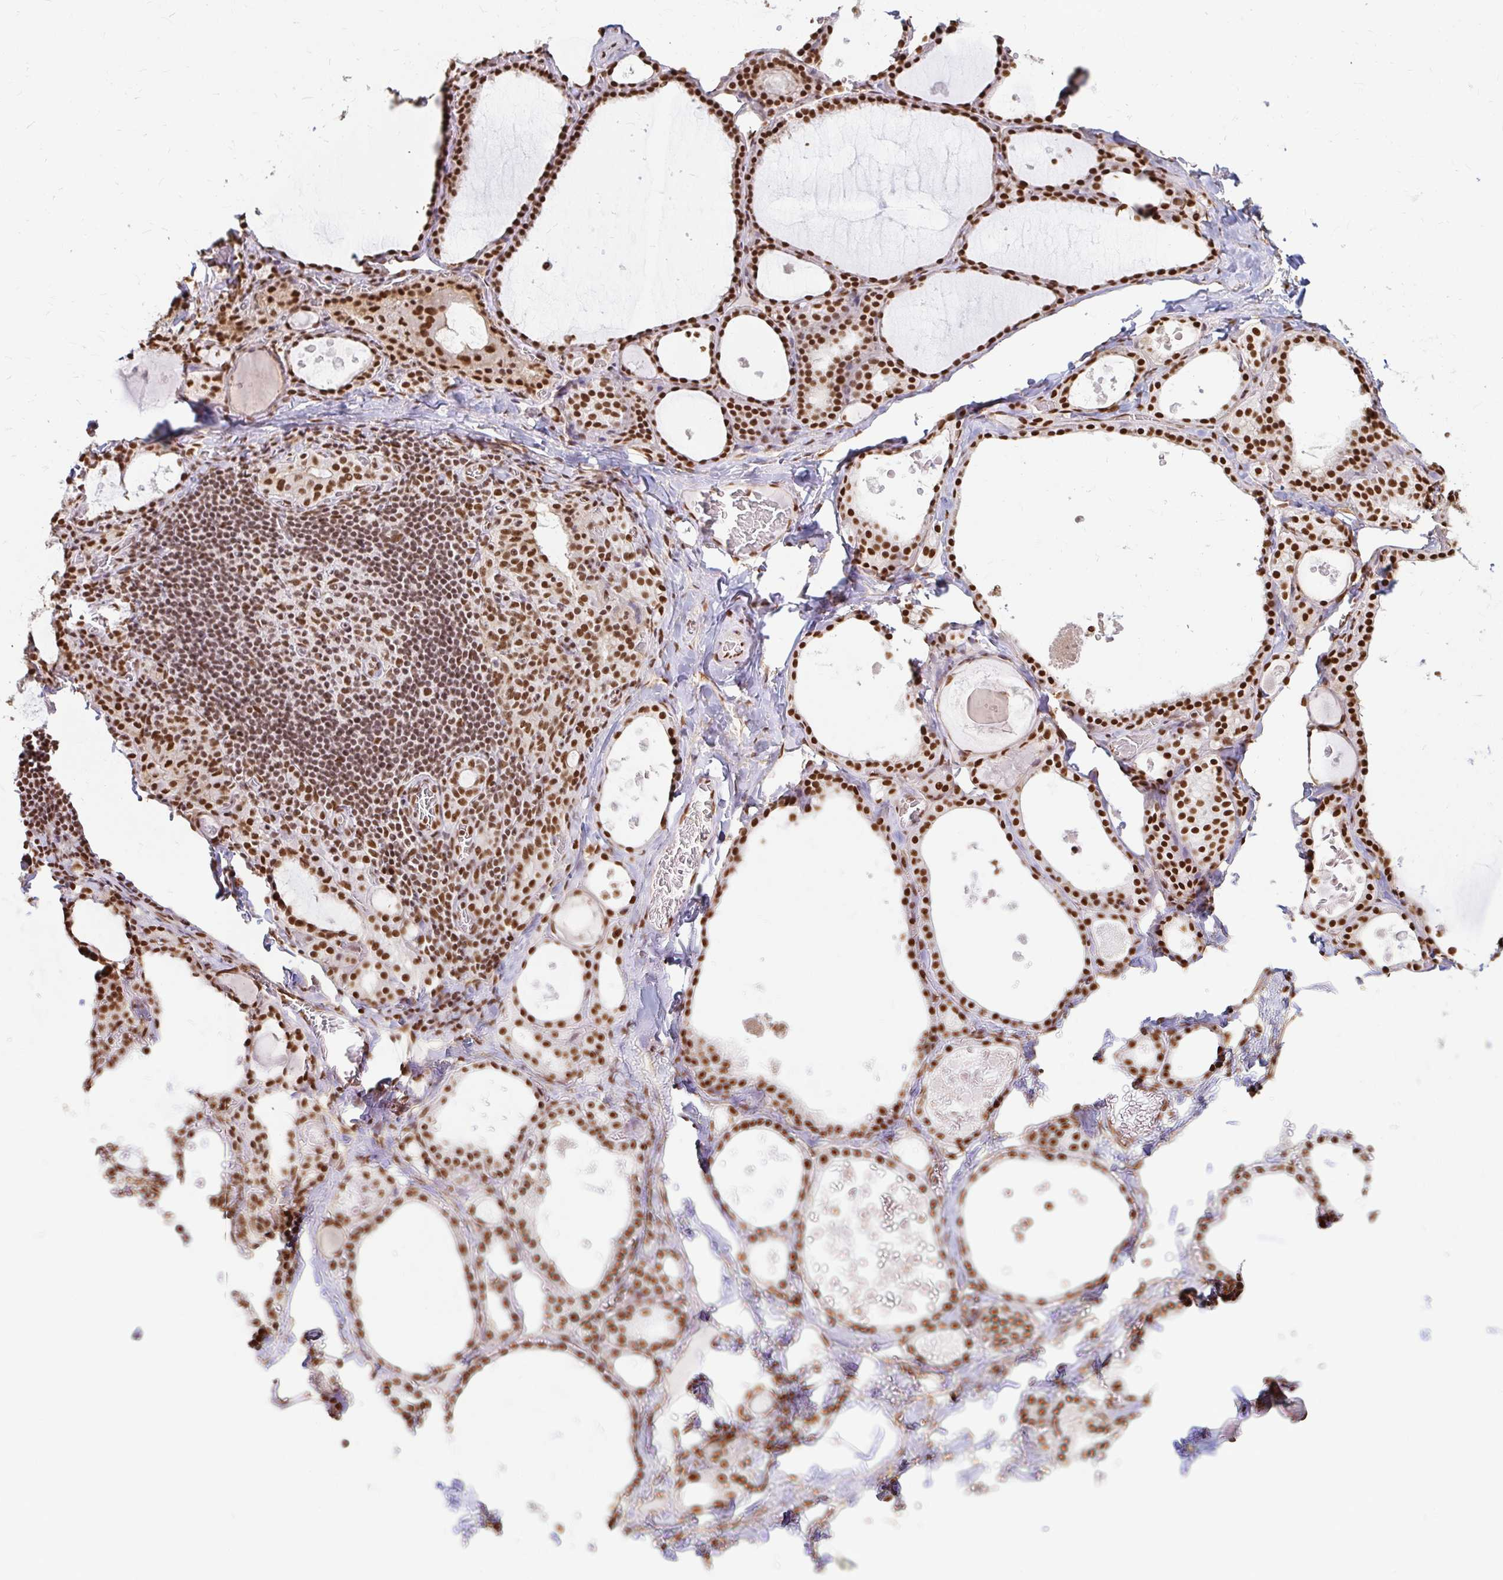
{"staining": {"intensity": "strong", "quantity": ">75%", "location": "nuclear"}, "tissue": "thyroid gland", "cell_type": "Glandular cells", "image_type": "normal", "snomed": [{"axis": "morphology", "description": "Normal tissue, NOS"}, {"axis": "topography", "description": "Thyroid gland"}], "caption": "Strong nuclear expression is appreciated in about >75% of glandular cells in benign thyroid gland.", "gene": "HNRNPU", "patient": {"sex": "male", "age": 56}}